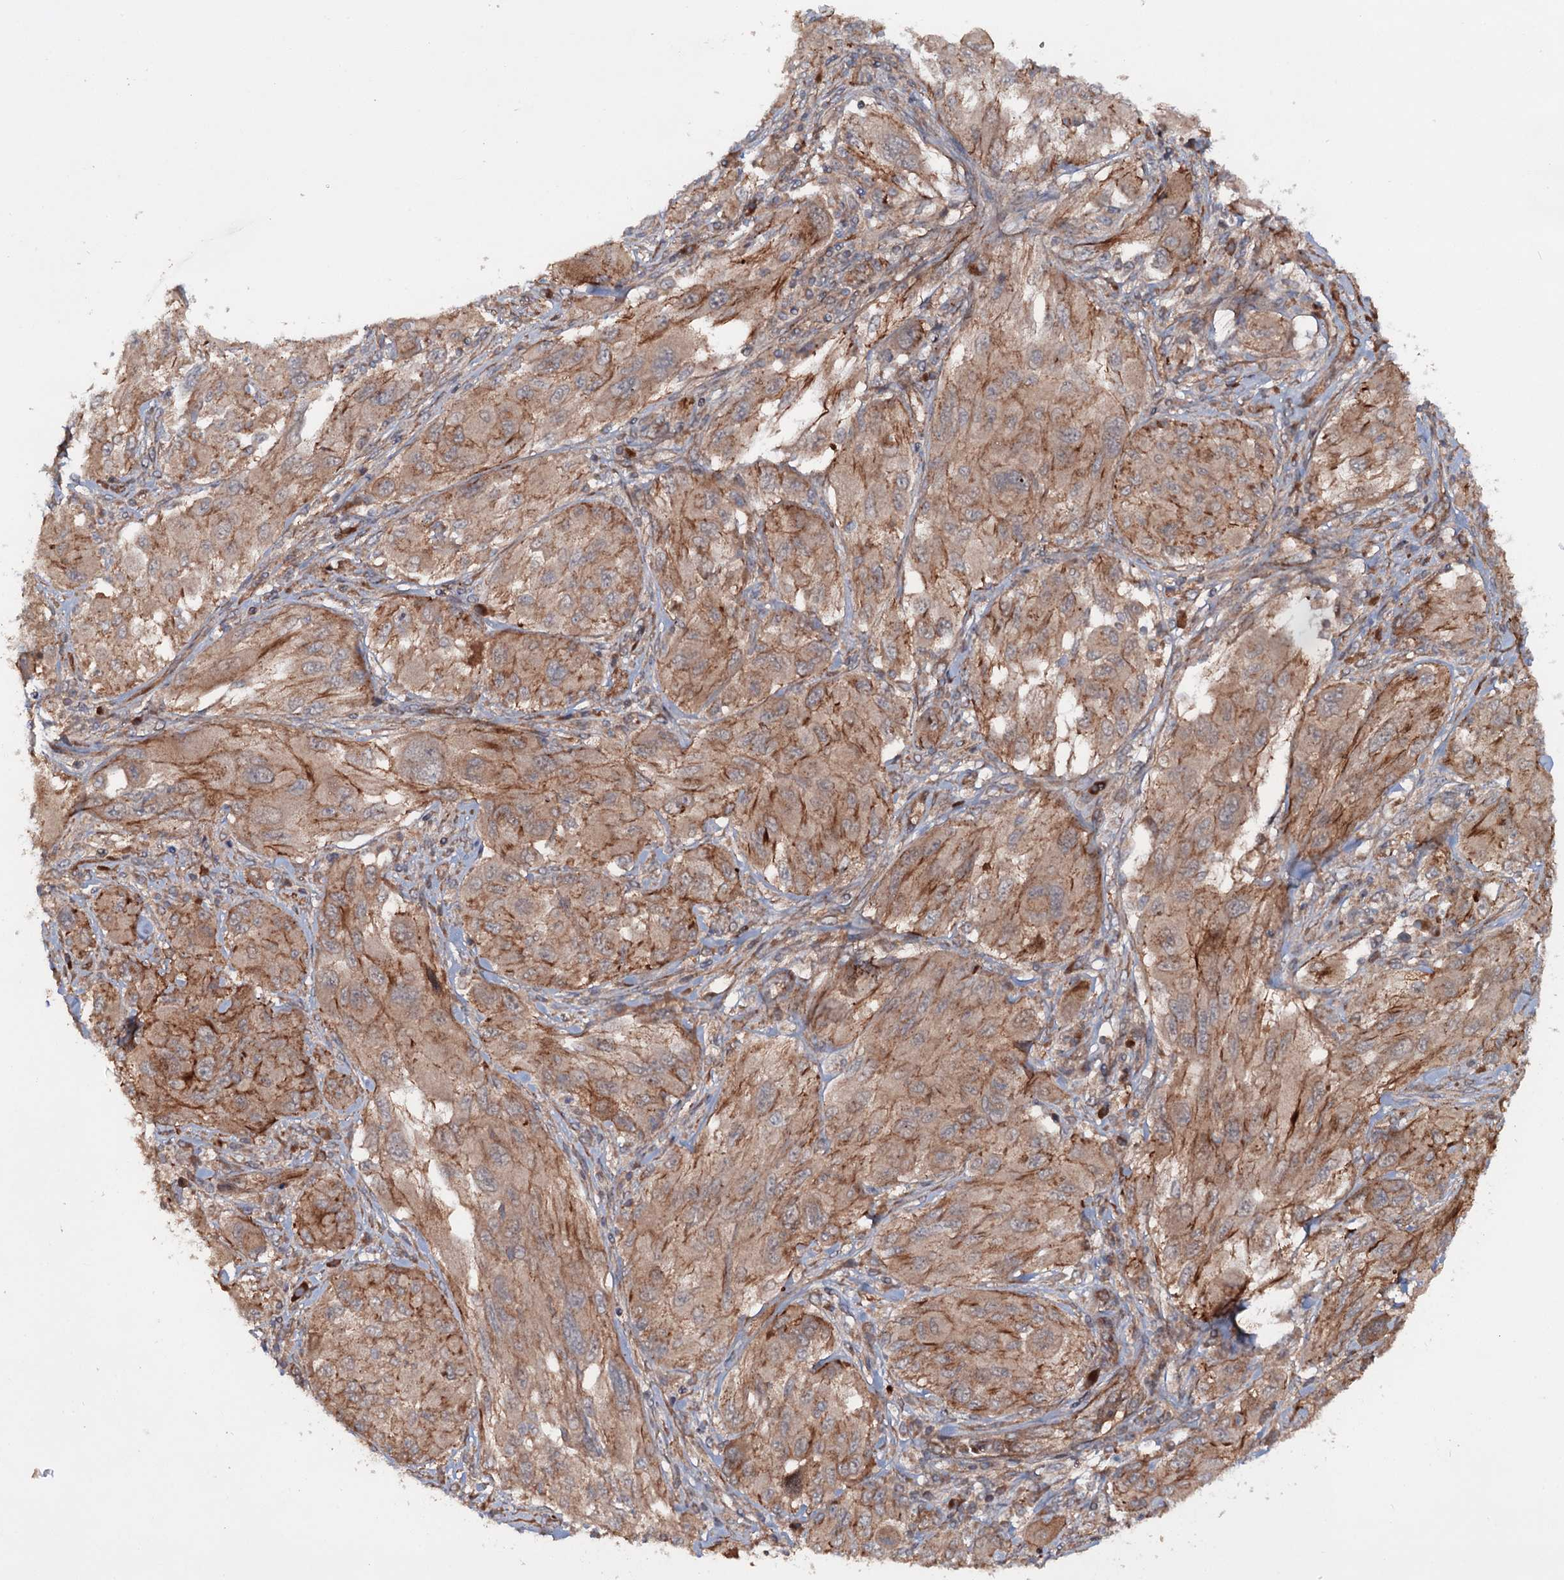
{"staining": {"intensity": "moderate", "quantity": ">75%", "location": "cytoplasmic/membranous"}, "tissue": "melanoma", "cell_type": "Tumor cells", "image_type": "cancer", "snomed": [{"axis": "morphology", "description": "Malignant melanoma, NOS"}, {"axis": "topography", "description": "Skin"}], "caption": "IHC staining of melanoma, which demonstrates medium levels of moderate cytoplasmic/membranous expression in about >75% of tumor cells indicating moderate cytoplasmic/membranous protein expression. The staining was performed using DAB (brown) for protein detection and nuclei were counterstained in hematoxylin (blue).", "gene": "ADGRG4", "patient": {"sex": "female", "age": 91}}